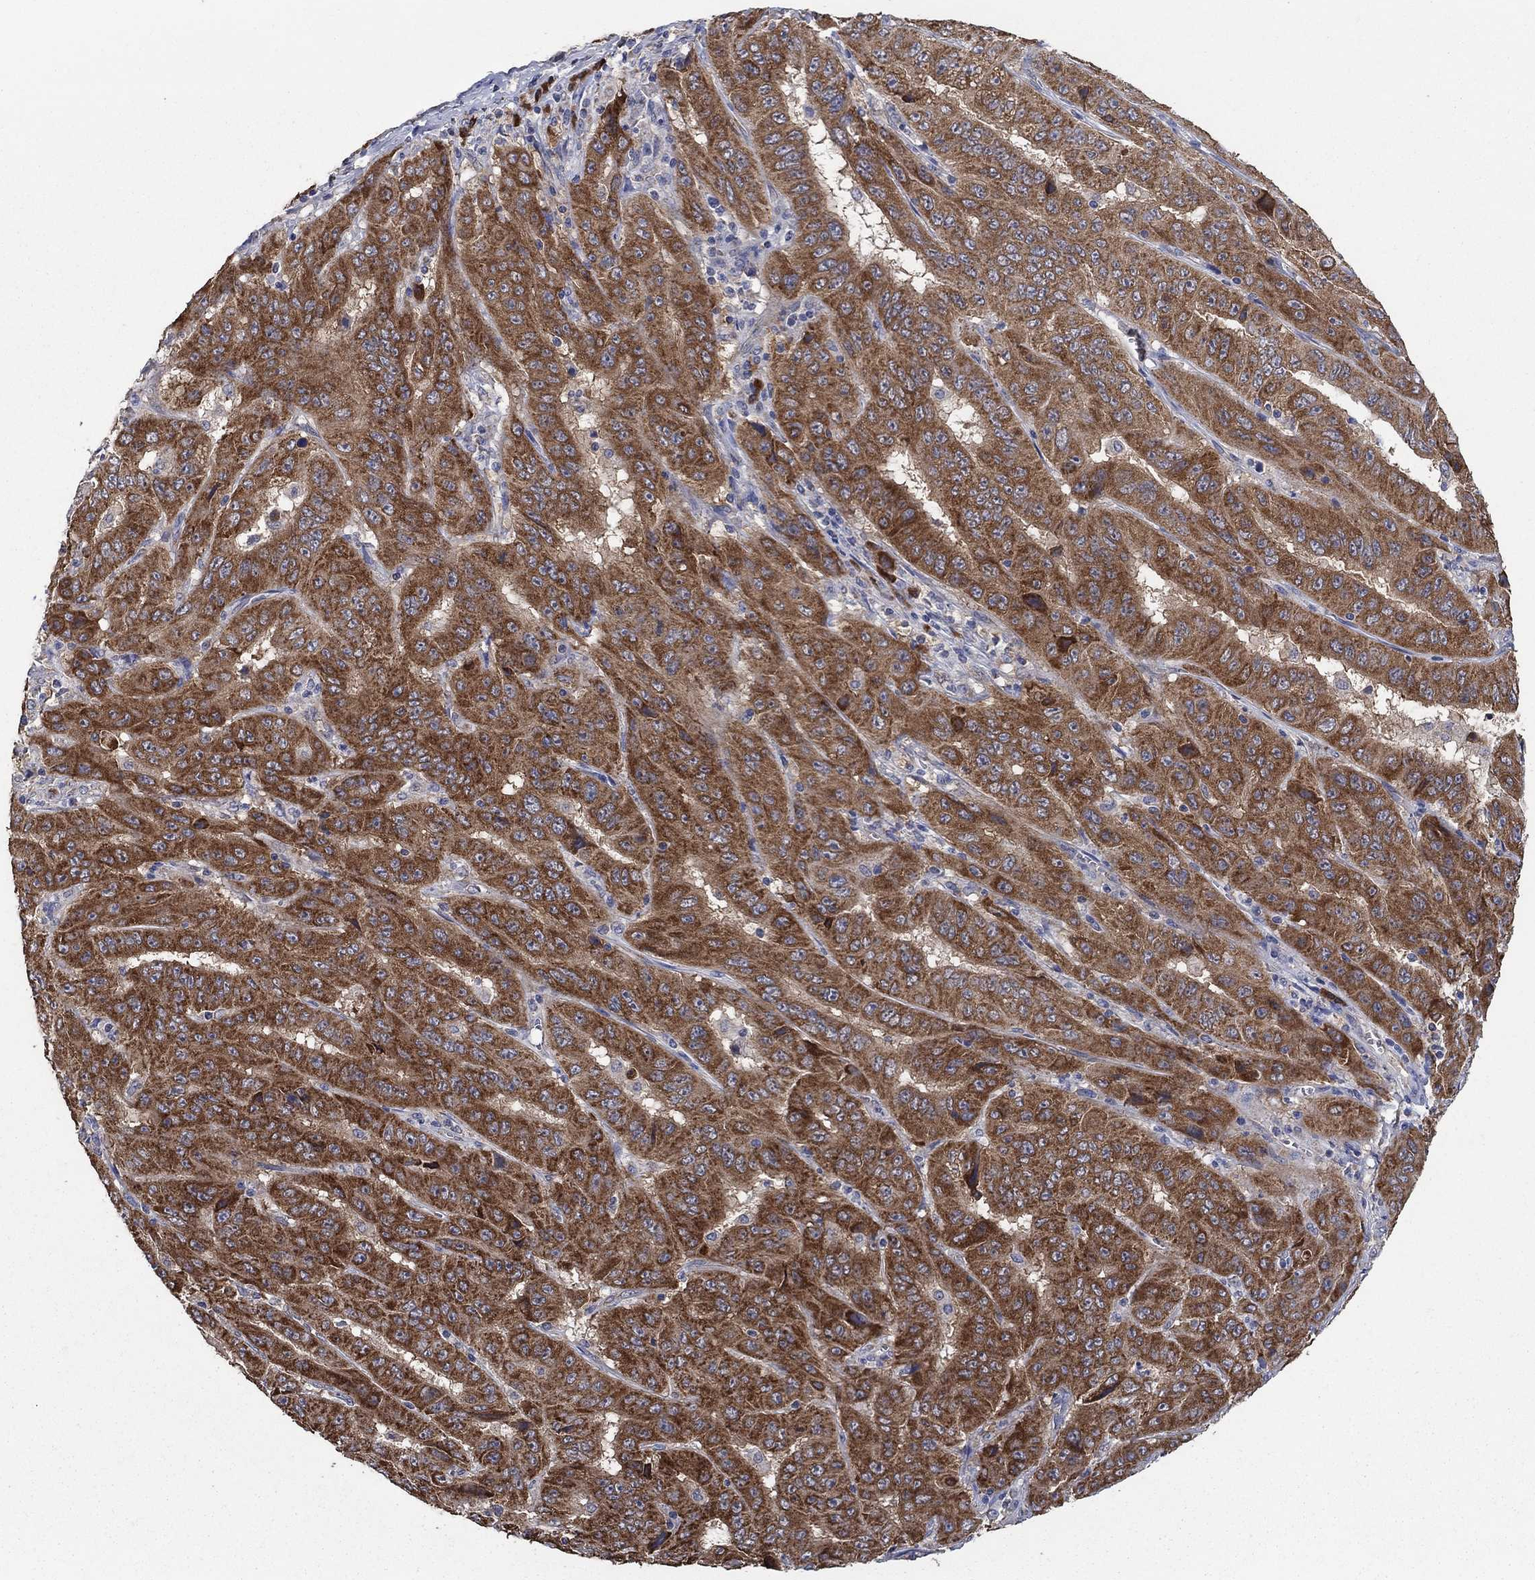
{"staining": {"intensity": "strong", "quantity": ">75%", "location": "cytoplasmic/membranous"}, "tissue": "pancreatic cancer", "cell_type": "Tumor cells", "image_type": "cancer", "snomed": [{"axis": "morphology", "description": "Adenocarcinoma, NOS"}, {"axis": "topography", "description": "Pancreas"}], "caption": "Tumor cells show high levels of strong cytoplasmic/membranous positivity in approximately >75% of cells in pancreatic adenocarcinoma.", "gene": "HID1", "patient": {"sex": "male", "age": 63}}